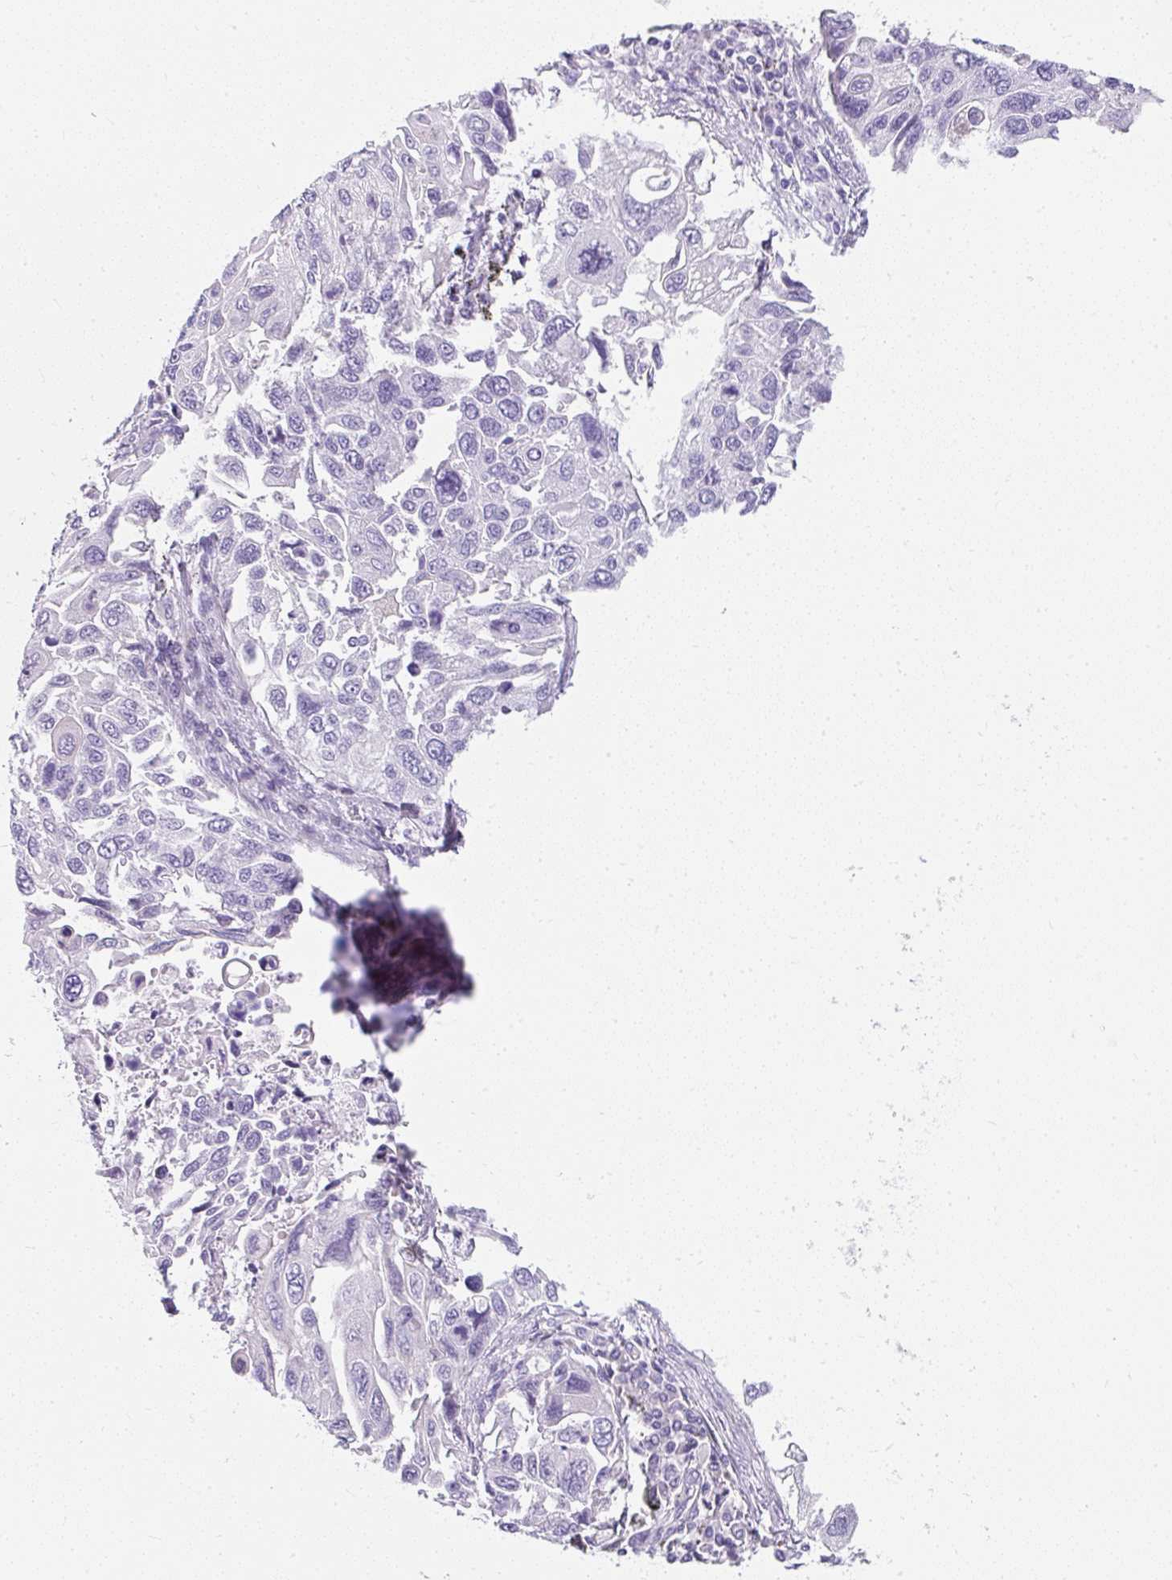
{"staining": {"intensity": "negative", "quantity": "none", "location": "none"}, "tissue": "lung cancer", "cell_type": "Tumor cells", "image_type": "cancer", "snomed": [{"axis": "morphology", "description": "Squamous cell carcinoma, NOS"}, {"axis": "topography", "description": "Lung"}], "caption": "Human lung cancer (squamous cell carcinoma) stained for a protein using IHC displays no positivity in tumor cells.", "gene": "DTX4", "patient": {"sex": "male", "age": 62}}